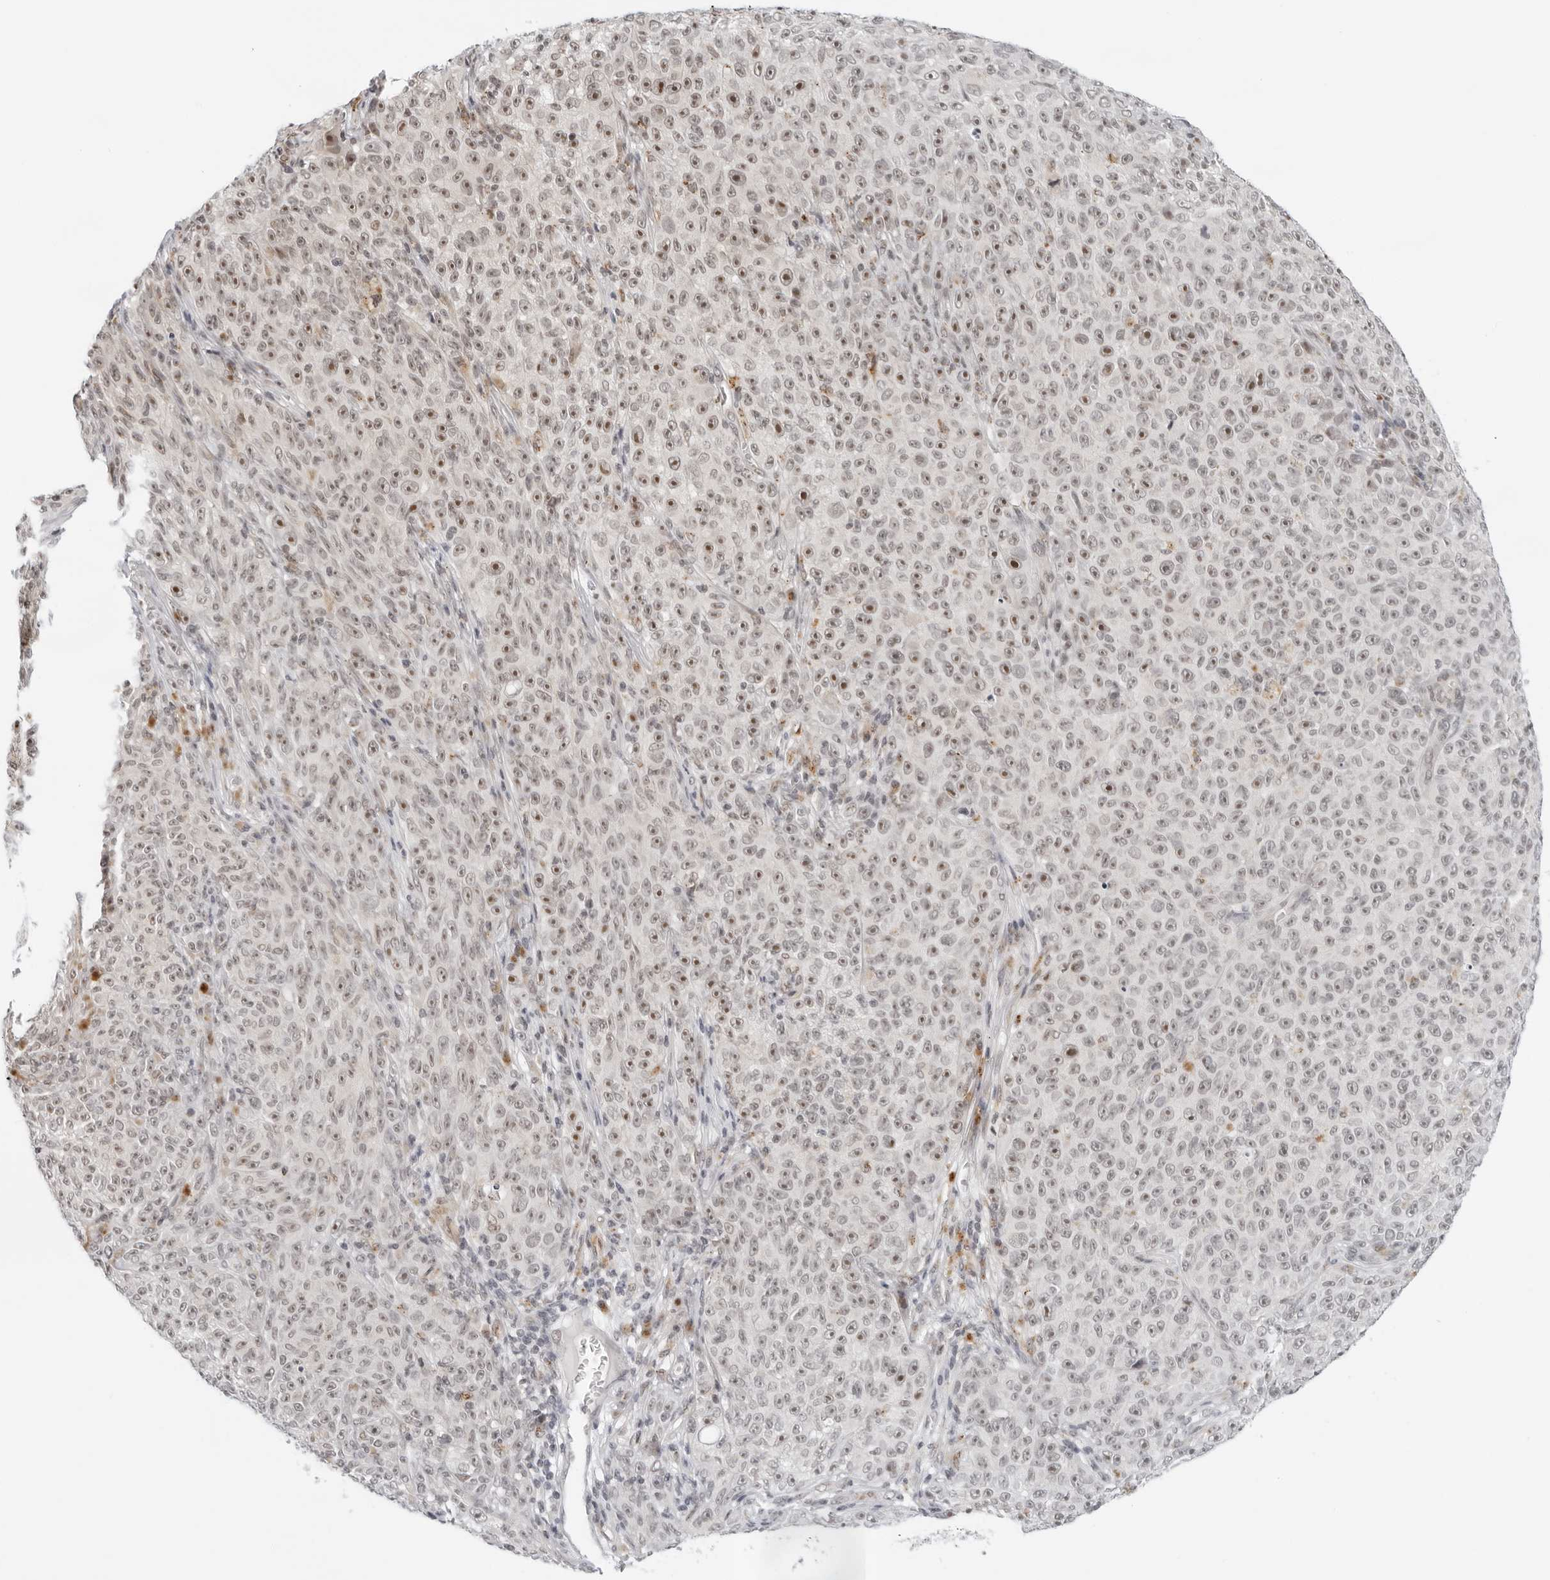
{"staining": {"intensity": "moderate", "quantity": ">75%", "location": "nuclear"}, "tissue": "melanoma", "cell_type": "Tumor cells", "image_type": "cancer", "snomed": [{"axis": "morphology", "description": "Malignant melanoma, NOS"}, {"axis": "topography", "description": "Skin"}], "caption": "Tumor cells reveal medium levels of moderate nuclear expression in about >75% of cells in human malignant melanoma.", "gene": "TOX4", "patient": {"sex": "female", "age": 82}}